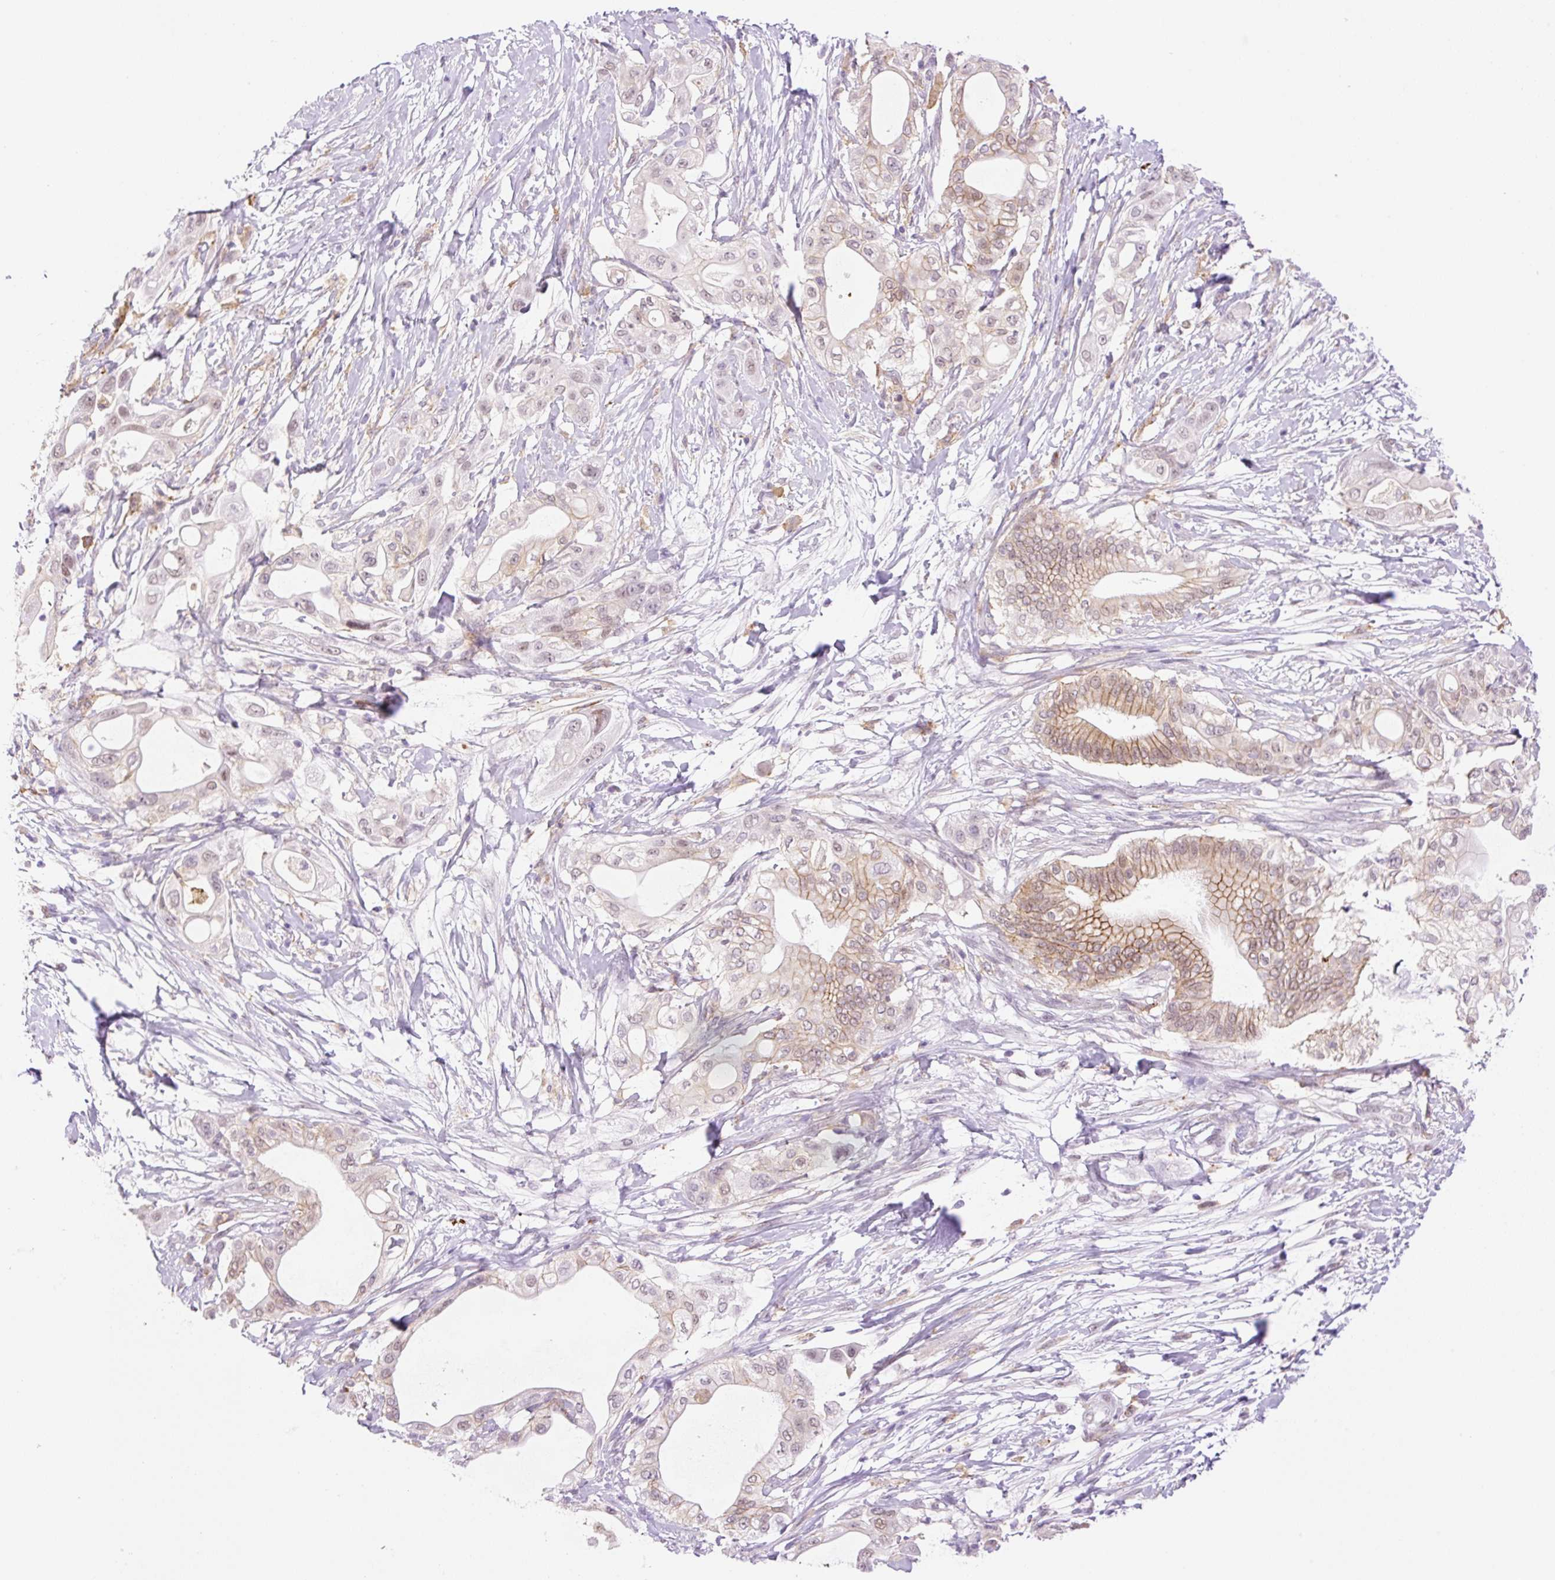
{"staining": {"intensity": "moderate", "quantity": ">75%", "location": "cytoplasmic/membranous,nuclear"}, "tissue": "pancreatic cancer", "cell_type": "Tumor cells", "image_type": "cancer", "snomed": [{"axis": "morphology", "description": "Adenocarcinoma, NOS"}, {"axis": "topography", "description": "Pancreas"}], "caption": "Brown immunohistochemical staining in human pancreatic cancer (adenocarcinoma) reveals moderate cytoplasmic/membranous and nuclear positivity in about >75% of tumor cells.", "gene": "PALM3", "patient": {"sex": "male", "age": 68}}